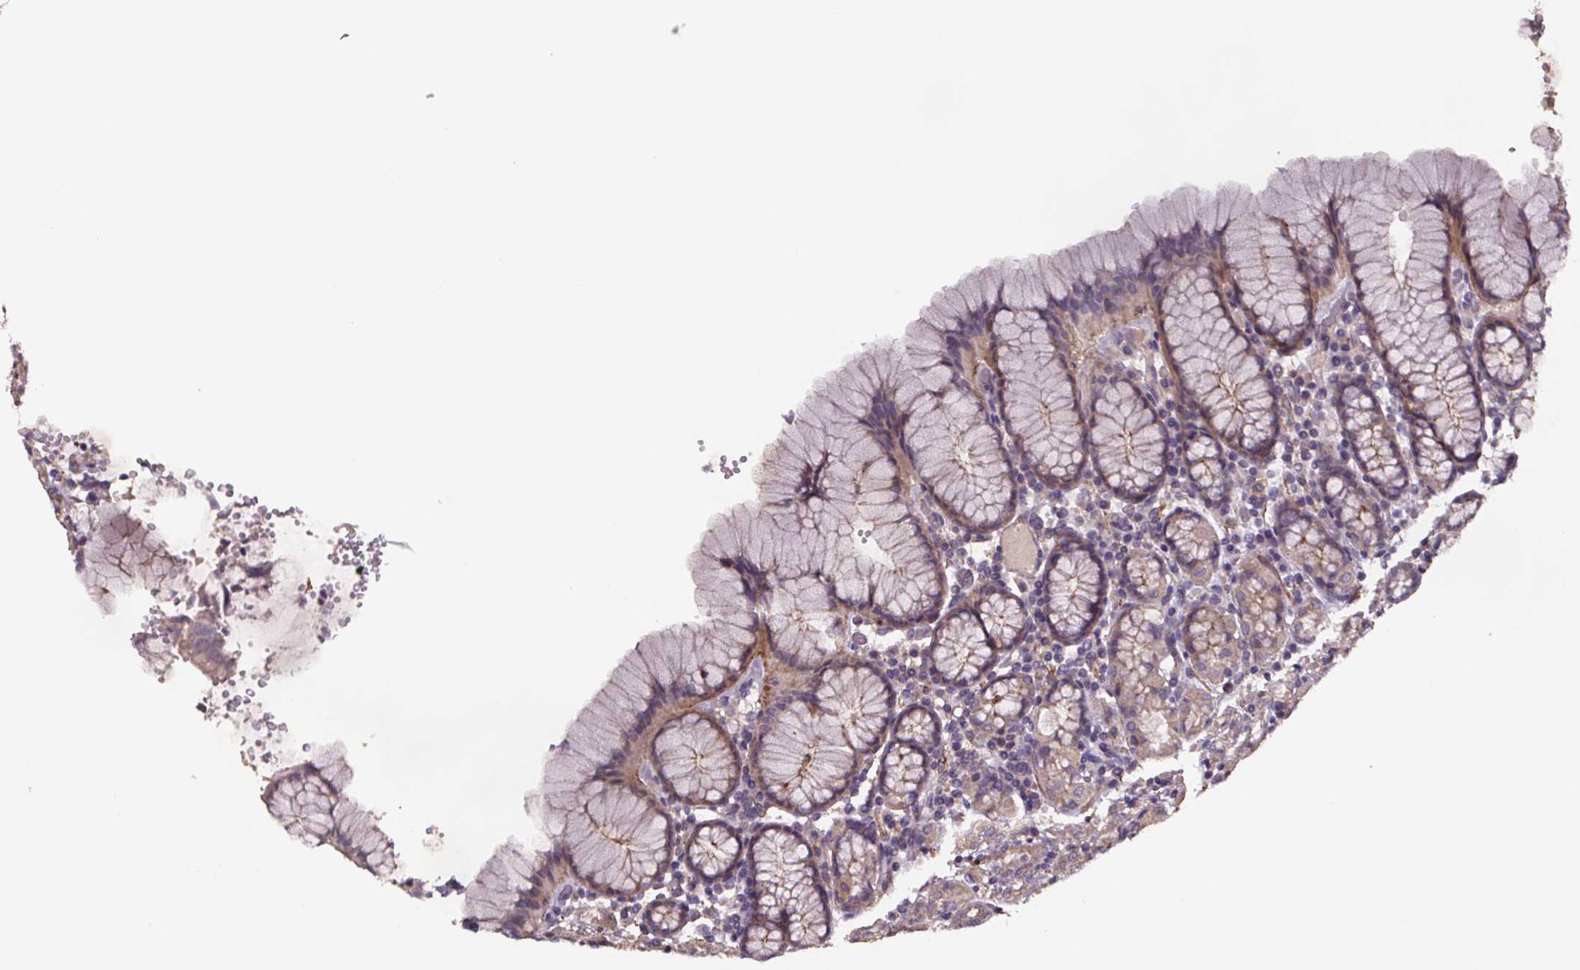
{"staining": {"intensity": "weak", "quantity": "<25%", "location": "cytoplasmic/membranous"}, "tissue": "stomach", "cell_type": "Glandular cells", "image_type": "normal", "snomed": [{"axis": "morphology", "description": "Normal tissue, NOS"}, {"axis": "topography", "description": "Stomach, upper"}, {"axis": "topography", "description": "Stomach"}], "caption": "Immunohistochemistry image of benign stomach: stomach stained with DAB (3,3'-diaminobenzidine) reveals no significant protein expression in glandular cells.", "gene": "CLN3", "patient": {"sex": "male", "age": 62}}